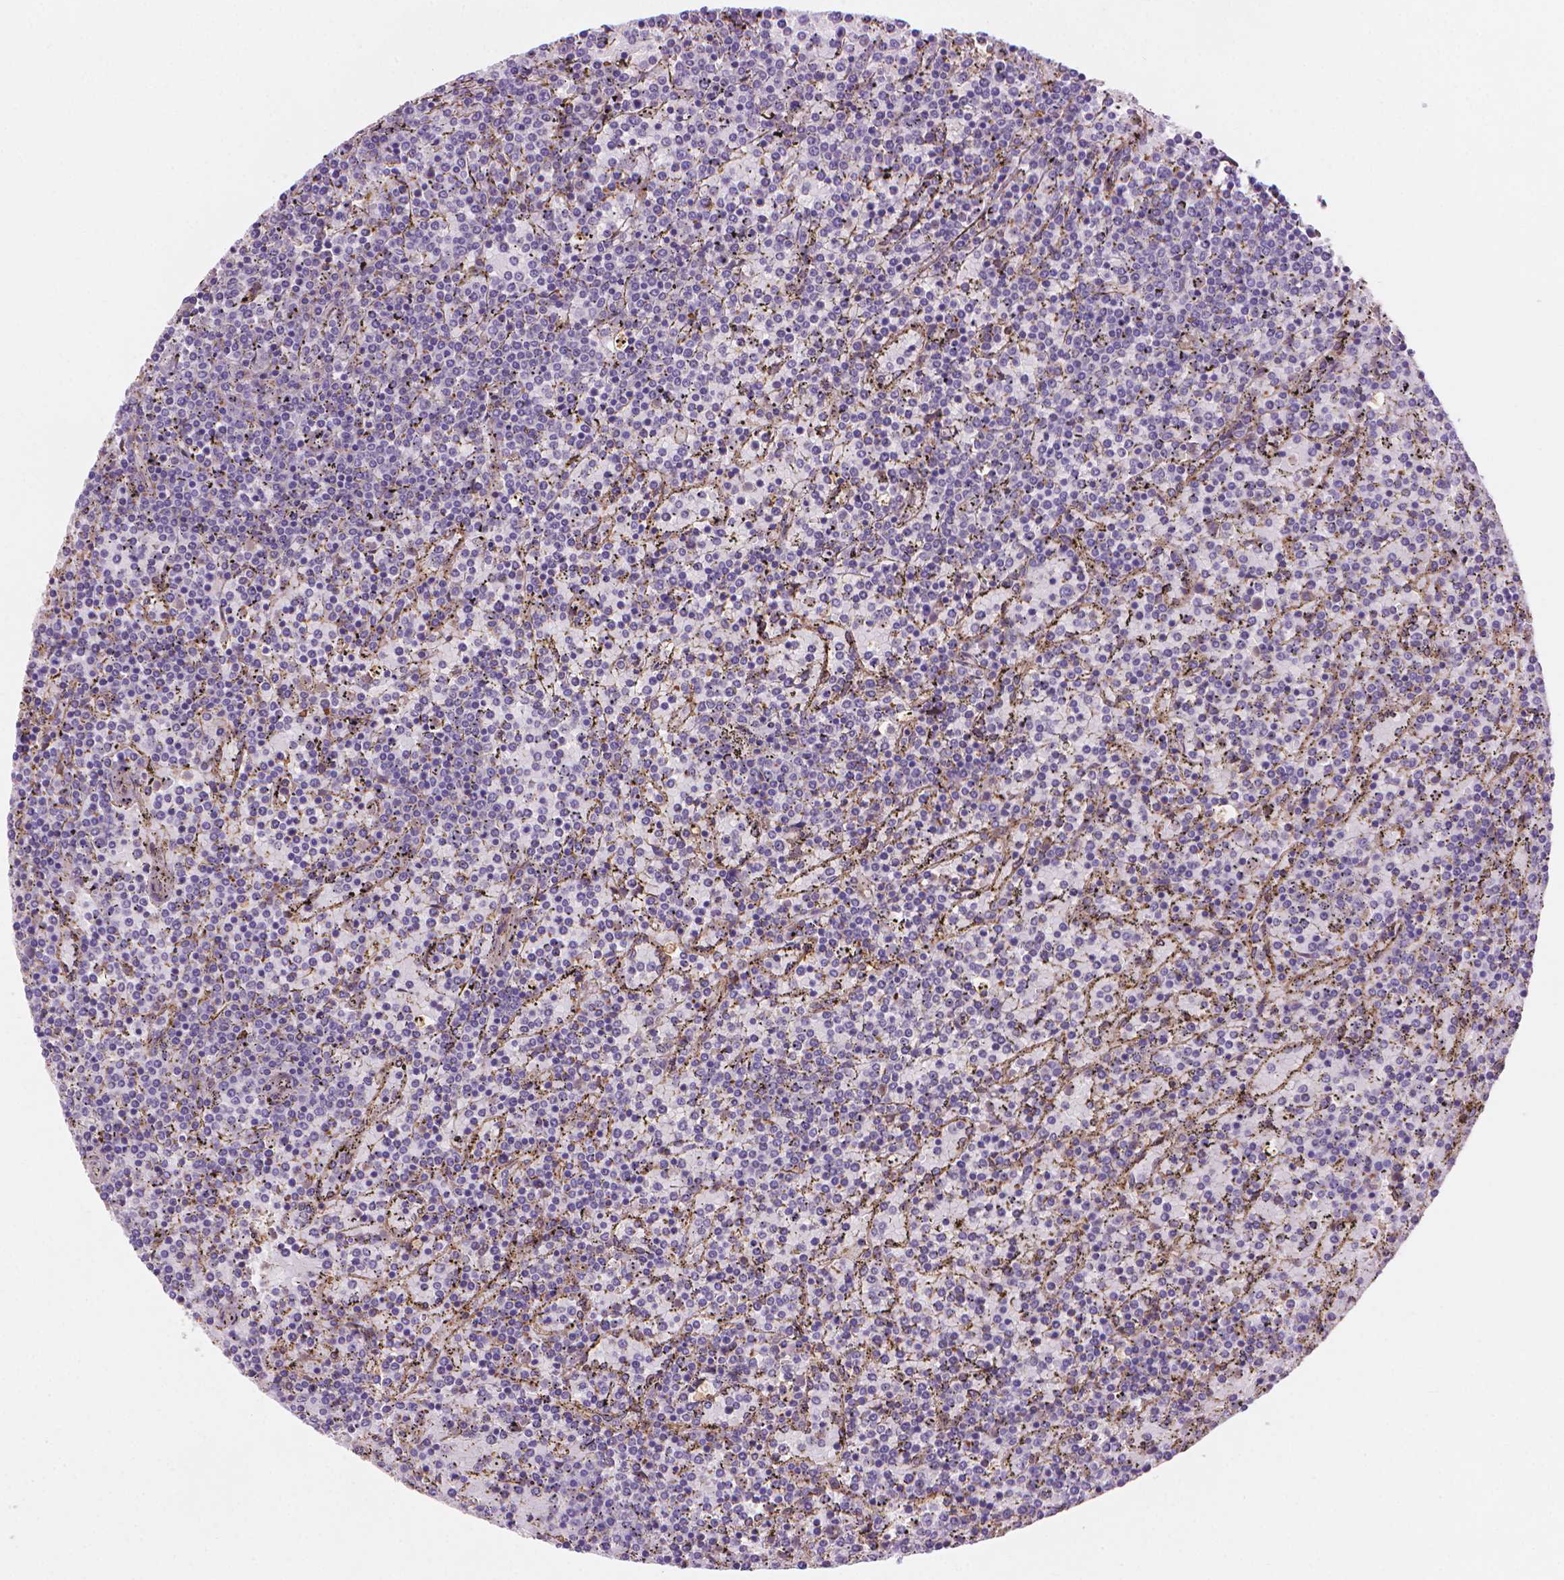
{"staining": {"intensity": "negative", "quantity": "none", "location": "none"}, "tissue": "lymphoma", "cell_type": "Tumor cells", "image_type": "cancer", "snomed": [{"axis": "morphology", "description": "Malignant lymphoma, non-Hodgkin's type, Low grade"}, {"axis": "topography", "description": "Spleen"}], "caption": "There is no significant expression in tumor cells of malignant lymphoma, non-Hodgkin's type (low-grade). (DAB immunohistochemistry (IHC) visualized using brightfield microscopy, high magnification).", "gene": "AMMECR1", "patient": {"sex": "female", "age": 77}}